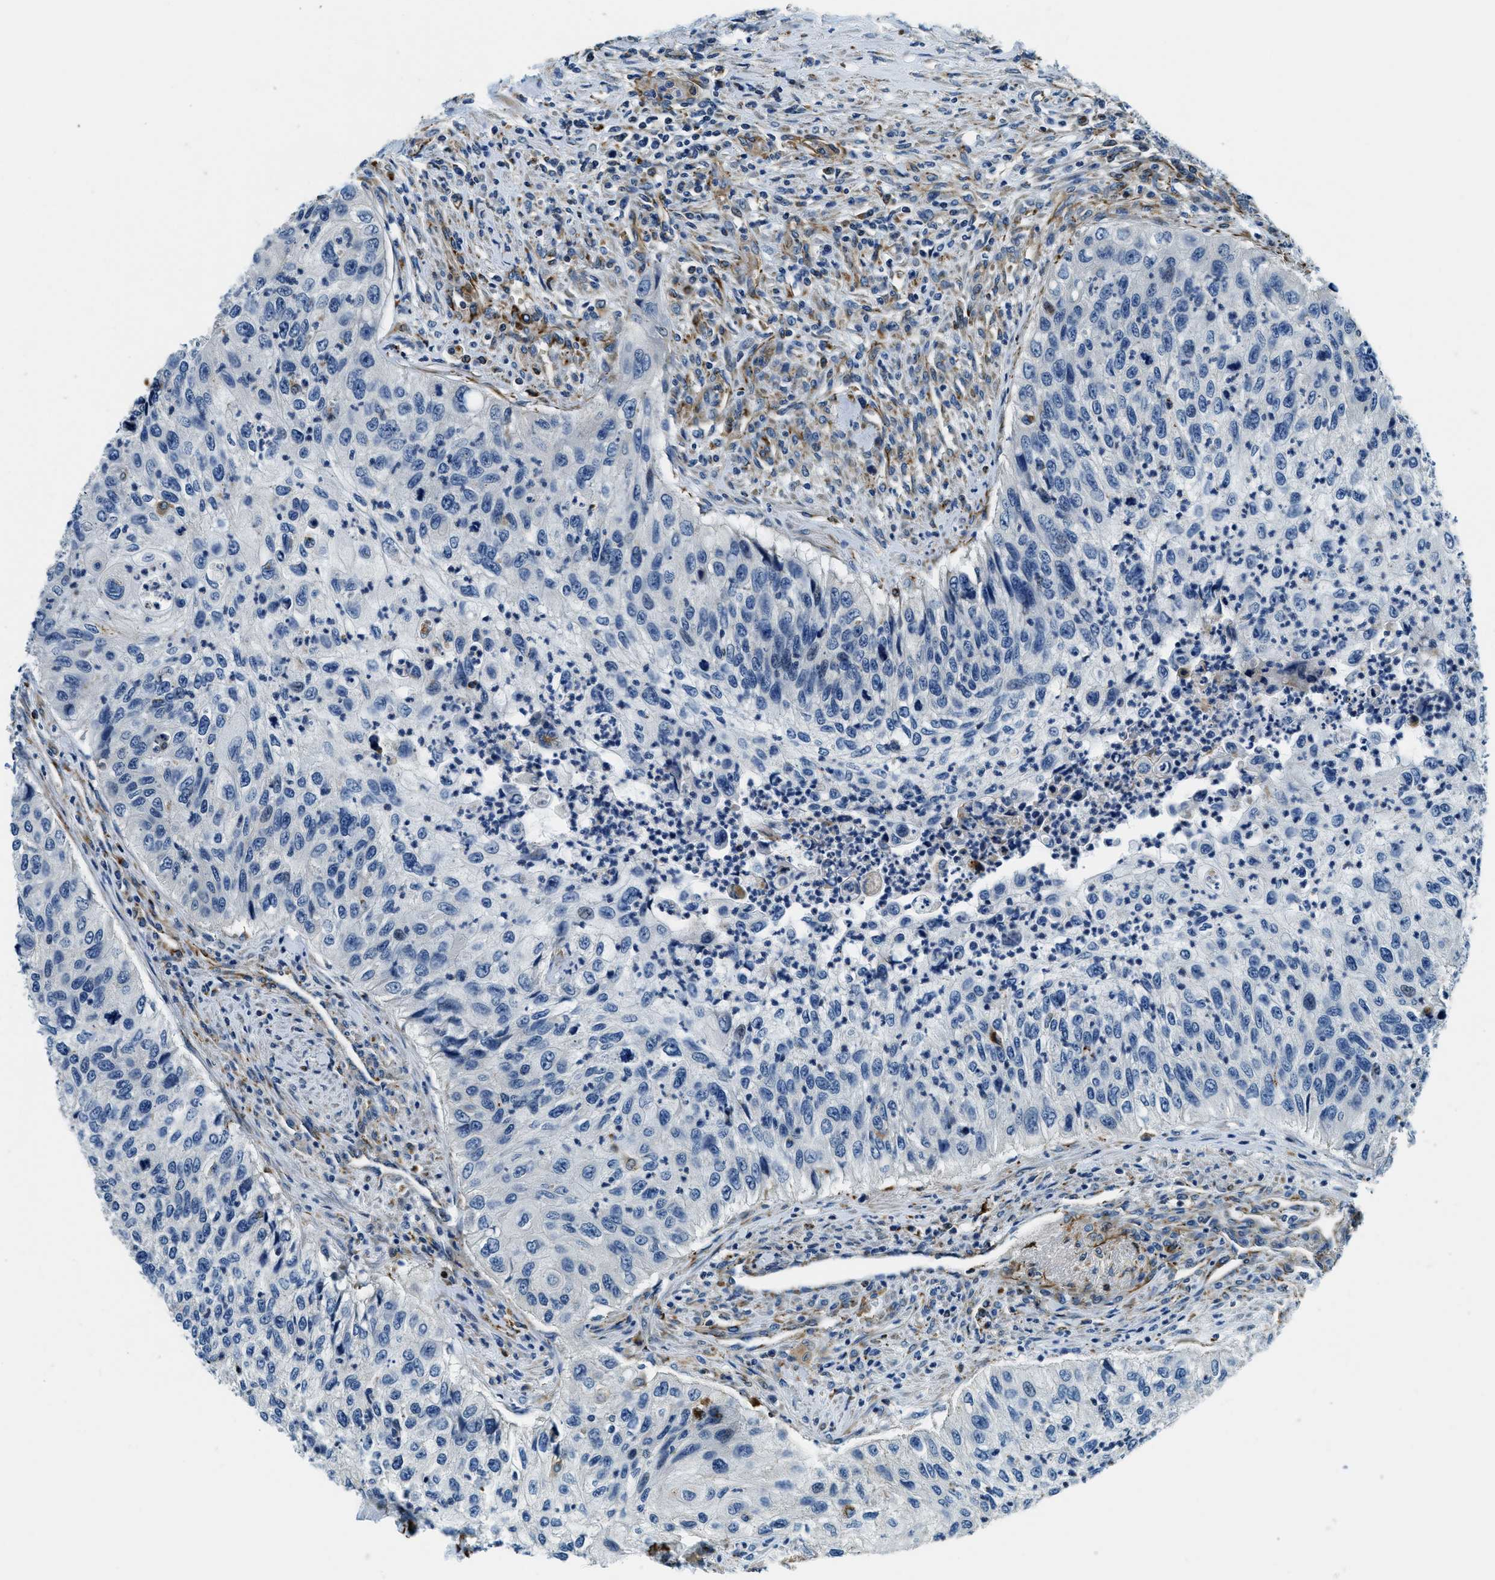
{"staining": {"intensity": "negative", "quantity": "none", "location": "none"}, "tissue": "urothelial cancer", "cell_type": "Tumor cells", "image_type": "cancer", "snomed": [{"axis": "morphology", "description": "Urothelial carcinoma, High grade"}, {"axis": "topography", "description": "Urinary bladder"}], "caption": "Tumor cells show no significant protein positivity in high-grade urothelial carcinoma.", "gene": "GNS", "patient": {"sex": "female", "age": 60}}